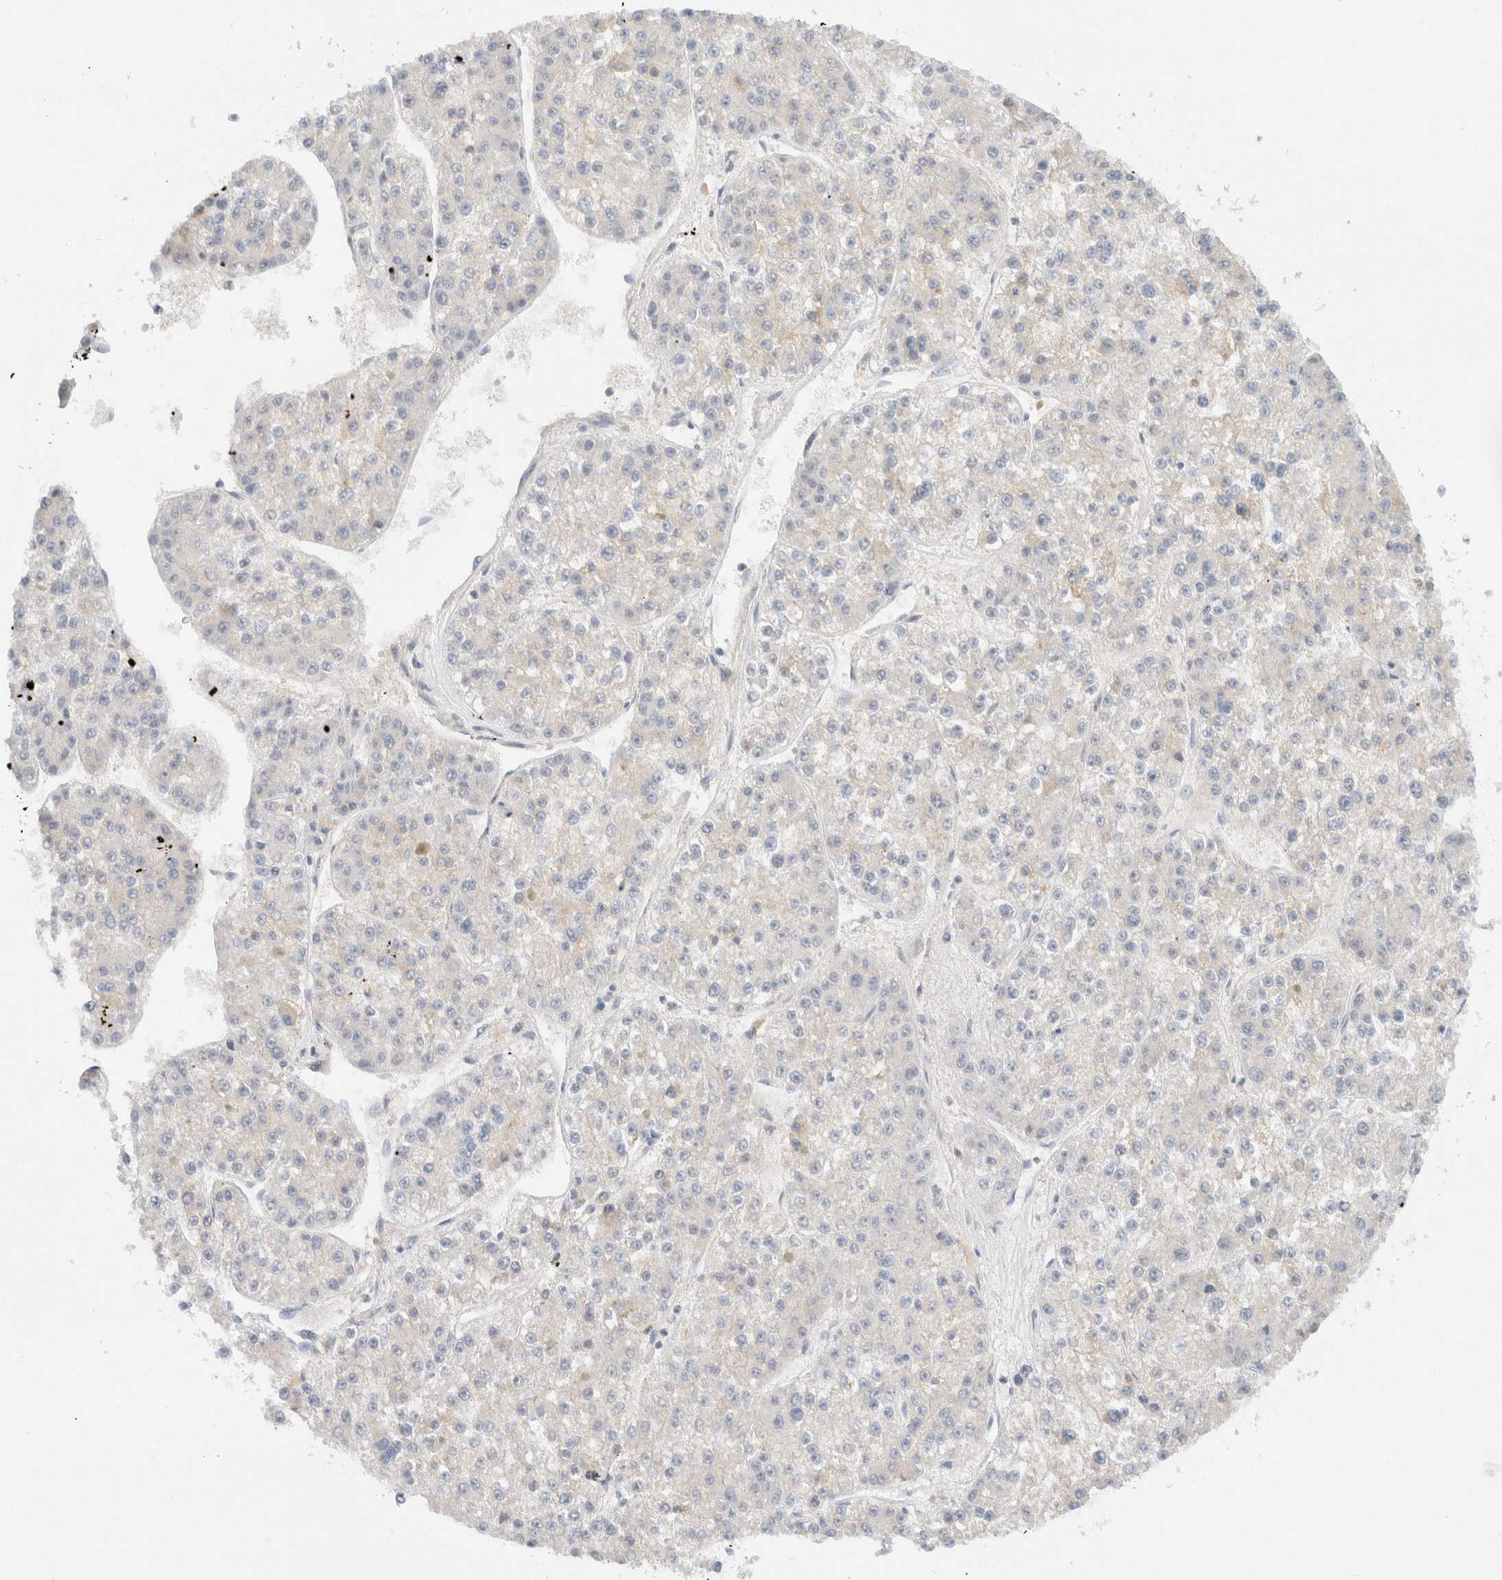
{"staining": {"intensity": "weak", "quantity": "<25%", "location": "cytoplasmic/membranous"}, "tissue": "liver cancer", "cell_type": "Tumor cells", "image_type": "cancer", "snomed": [{"axis": "morphology", "description": "Carcinoma, Hepatocellular, NOS"}, {"axis": "topography", "description": "Liver"}], "caption": "The photomicrograph displays no staining of tumor cells in liver cancer (hepatocellular carcinoma). The staining is performed using DAB (3,3'-diaminobenzidine) brown chromogen with nuclei counter-stained in using hematoxylin.", "gene": "SDR16C5", "patient": {"sex": "female", "age": 73}}